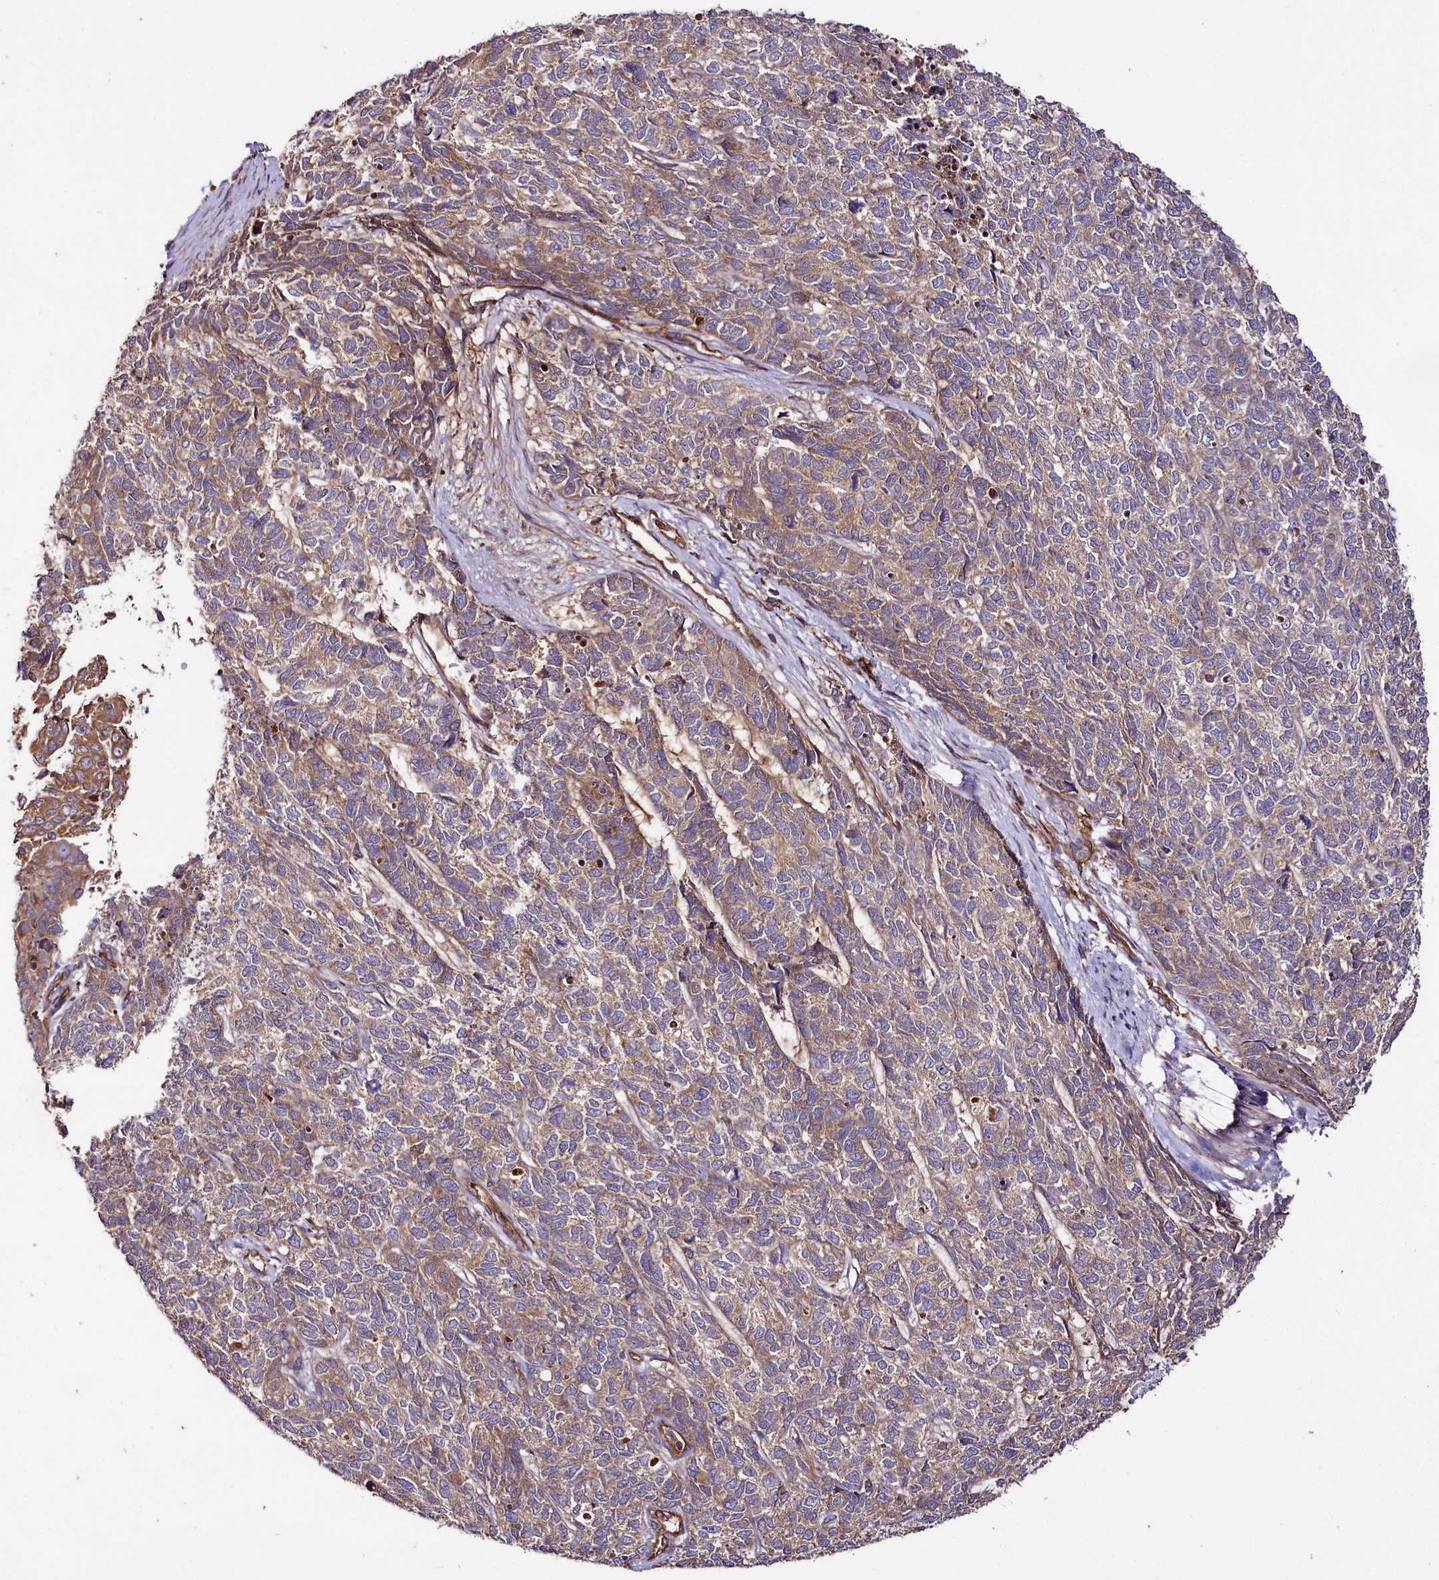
{"staining": {"intensity": "weak", "quantity": "25%-75%", "location": "cytoplasmic/membranous"}, "tissue": "cervical cancer", "cell_type": "Tumor cells", "image_type": "cancer", "snomed": [{"axis": "morphology", "description": "Squamous cell carcinoma, NOS"}, {"axis": "topography", "description": "Cervix"}], "caption": "Tumor cells reveal low levels of weak cytoplasmic/membranous positivity in about 25%-75% of cells in cervical cancer (squamous cell carcinoma).", "gene": "CEP295", "patient": {"sex": "female", "age": 63}}